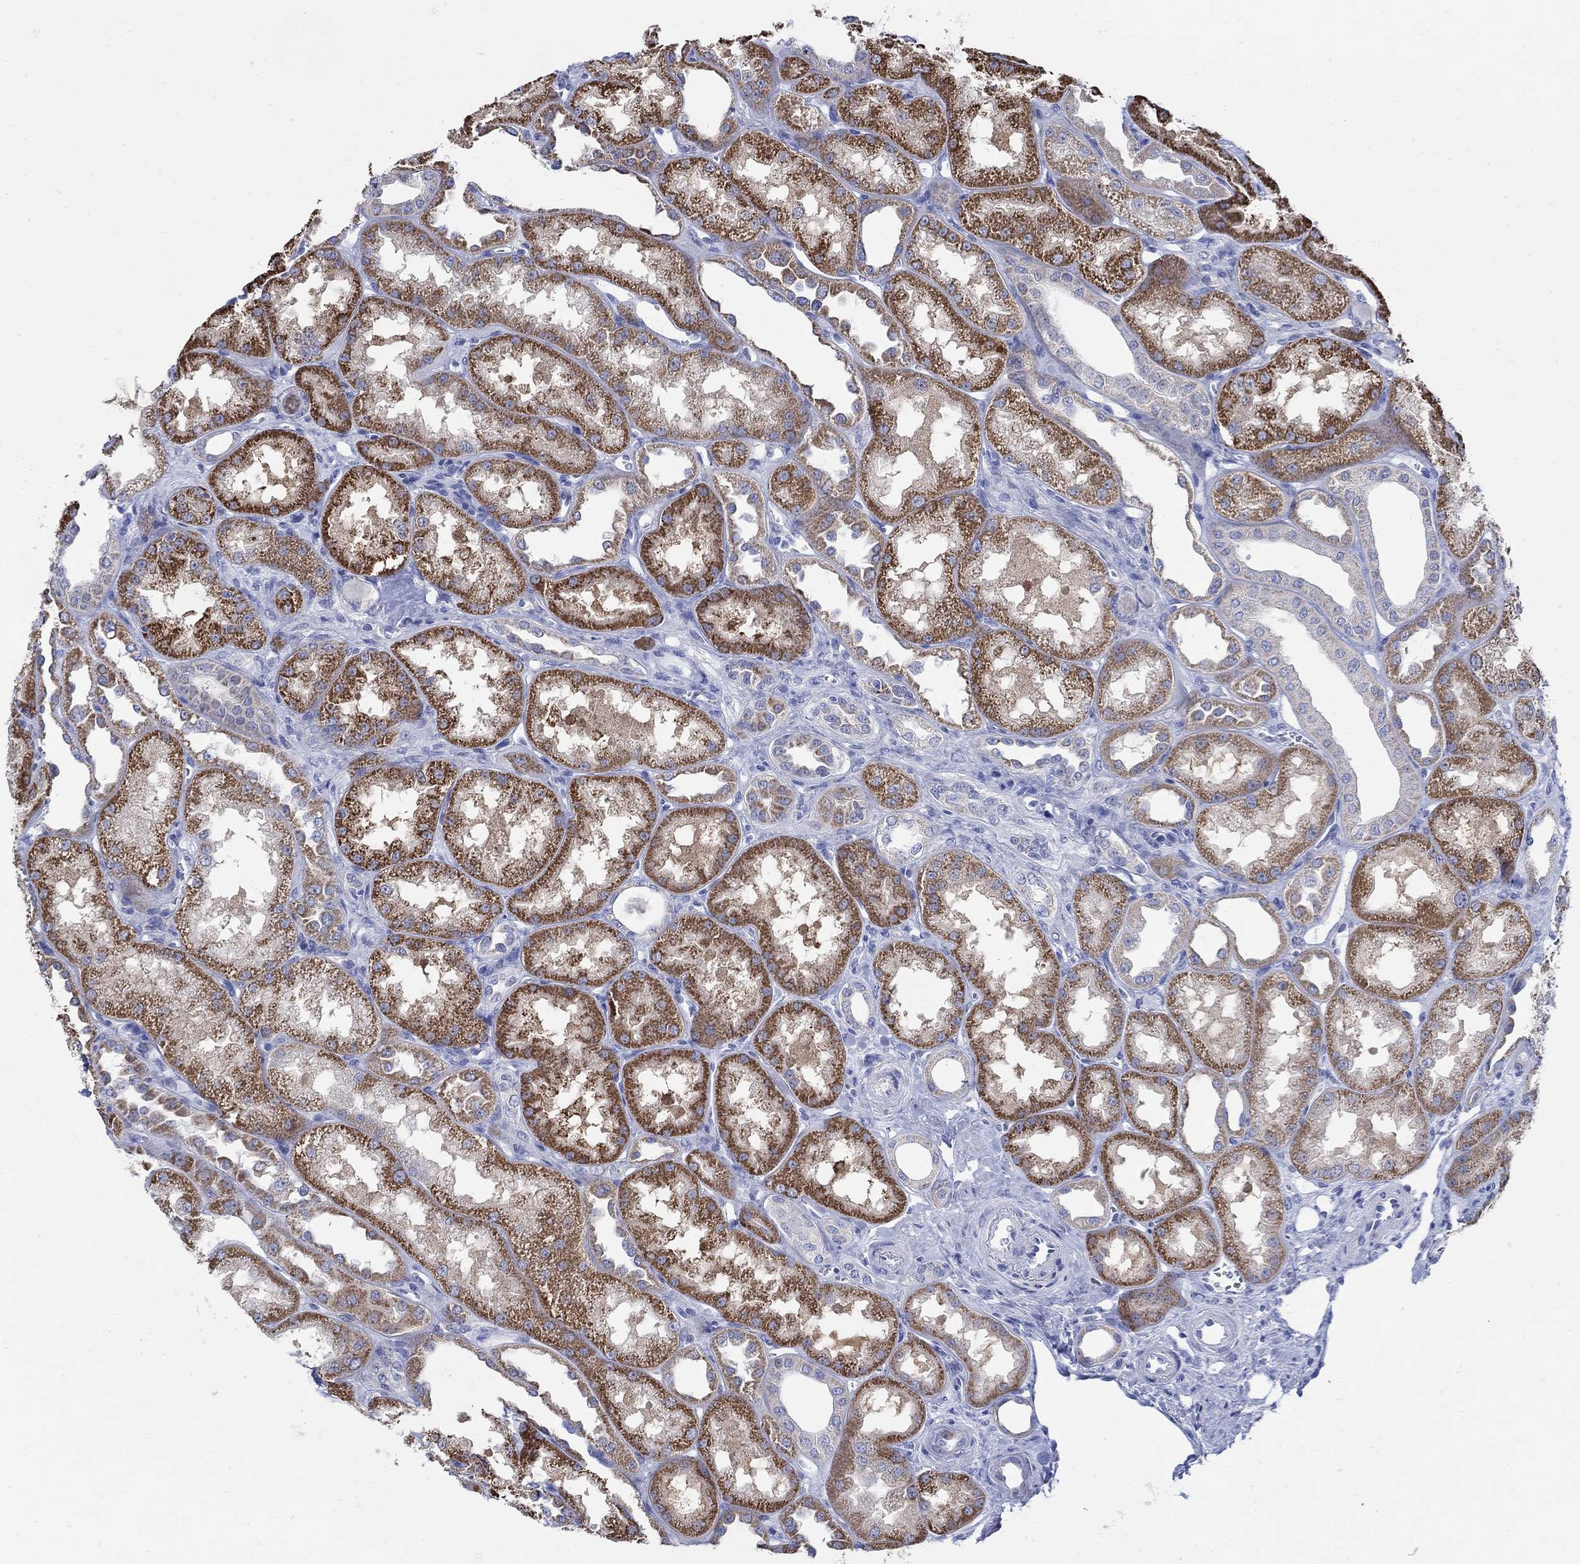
{"staining": {"intensity": "negative", "quantity": "none", "location": "none"}, "tissue": "kidney", "cell_type": "Cells in glomeruli", "image_type": "normal", "snomed": [{"axis": "morphology", "description": "Normal tissue, NOS"}, {"axis": "topography", "description": "Kidney"}], "caption": "Human kidney stained for a protein using immunohistochemistry reveals no positivity in cells in glomeruli.", "gene": "ZDHHC14", "patient": {"sex": "male", "age": 61}}